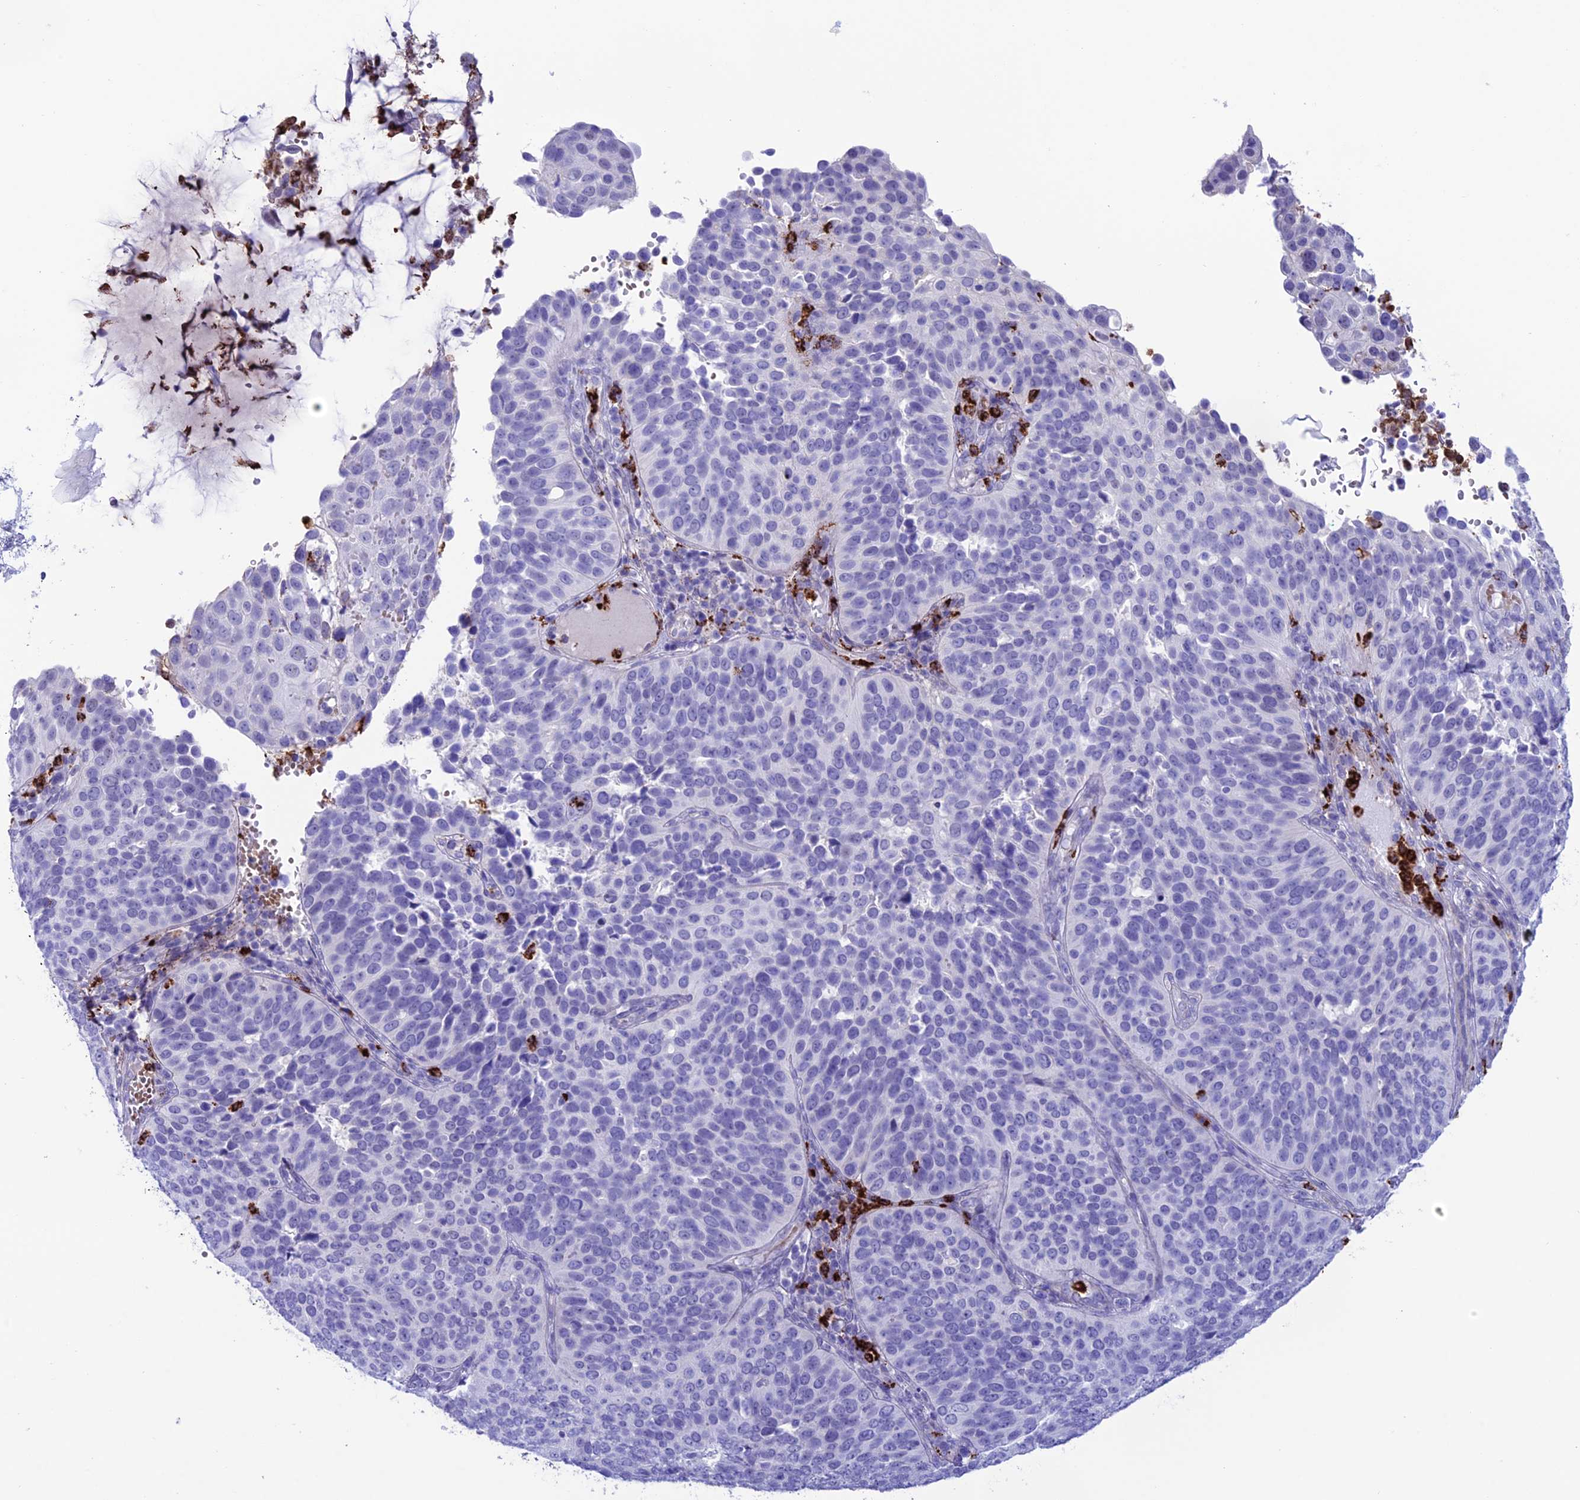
{"staining": {"intensity": "negative", "quantity": "none", "location": "none"}, "tissue": "cervical cancer", "cell_type": "Tumor cells", "image_type": "cancer", "snomed": [{"axis": "morphology", "description": "Squamous cell carcinoma, NOS"}, {"axis": "topography", "description": "Cervix"}], "caption": "The immunohistochemistry histopathology image has no significant expression in tumor cells of cervical cancer tissue.", "gene": "COL6A6", "patient": {"sex": "female", "age": 36}}